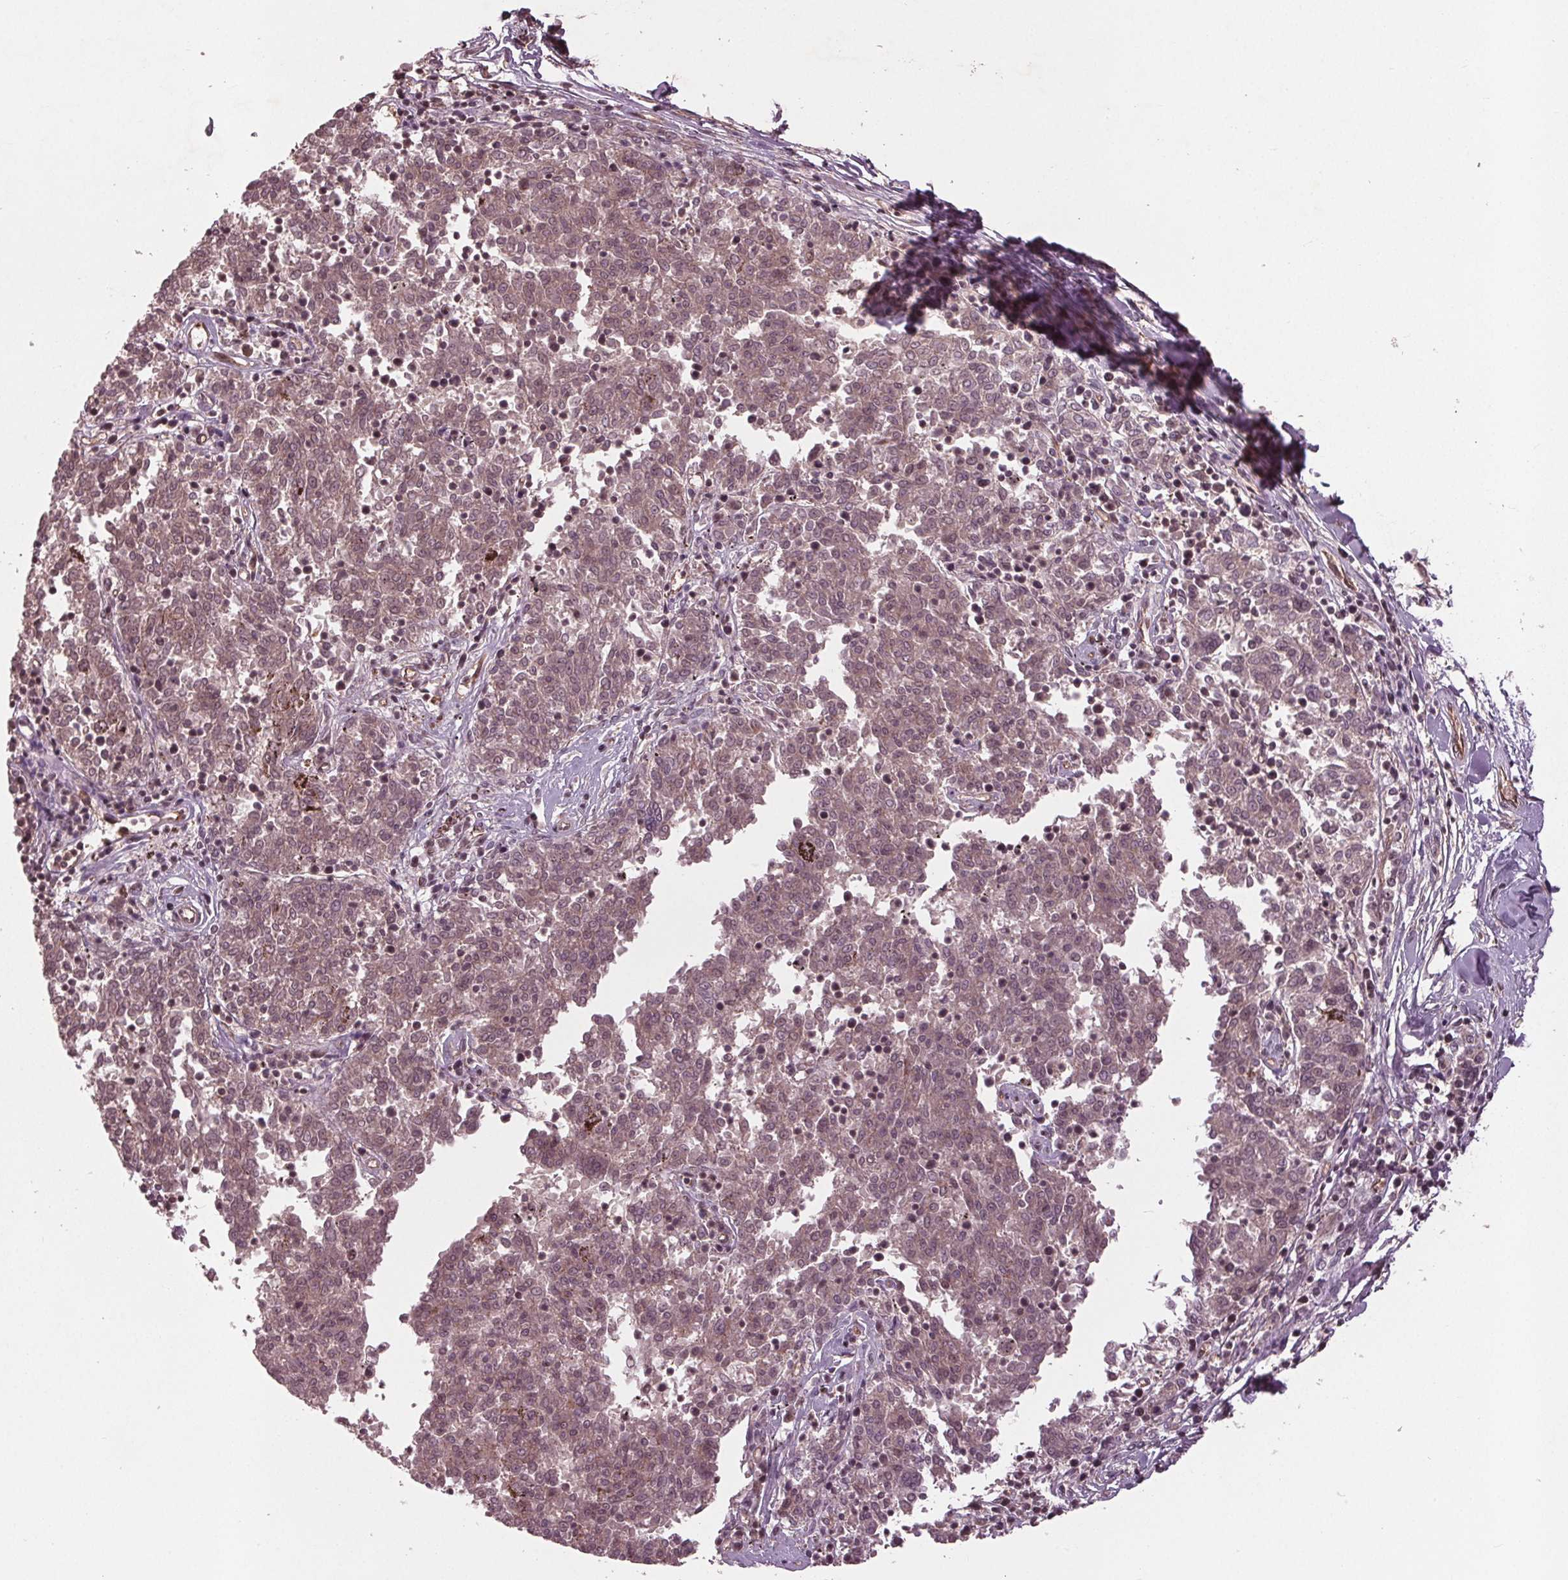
{"staining": {"intensity": "negative", "quantity": "none", "location": "none"}, "tissue": "melanoma", "cell_type": "Tumor cells", "image_type": "cancer", "snomed": [{"axis": "morphology", "description": "Malignant melanoma, NOS"}, {"axis": "topography", "description": "Skin"}], "caption": "Tumor cells are negative for brown protein staining in malignant melanoma.", "gene": "BTBD1", "patient": {"sex": "female", "age": 72}}